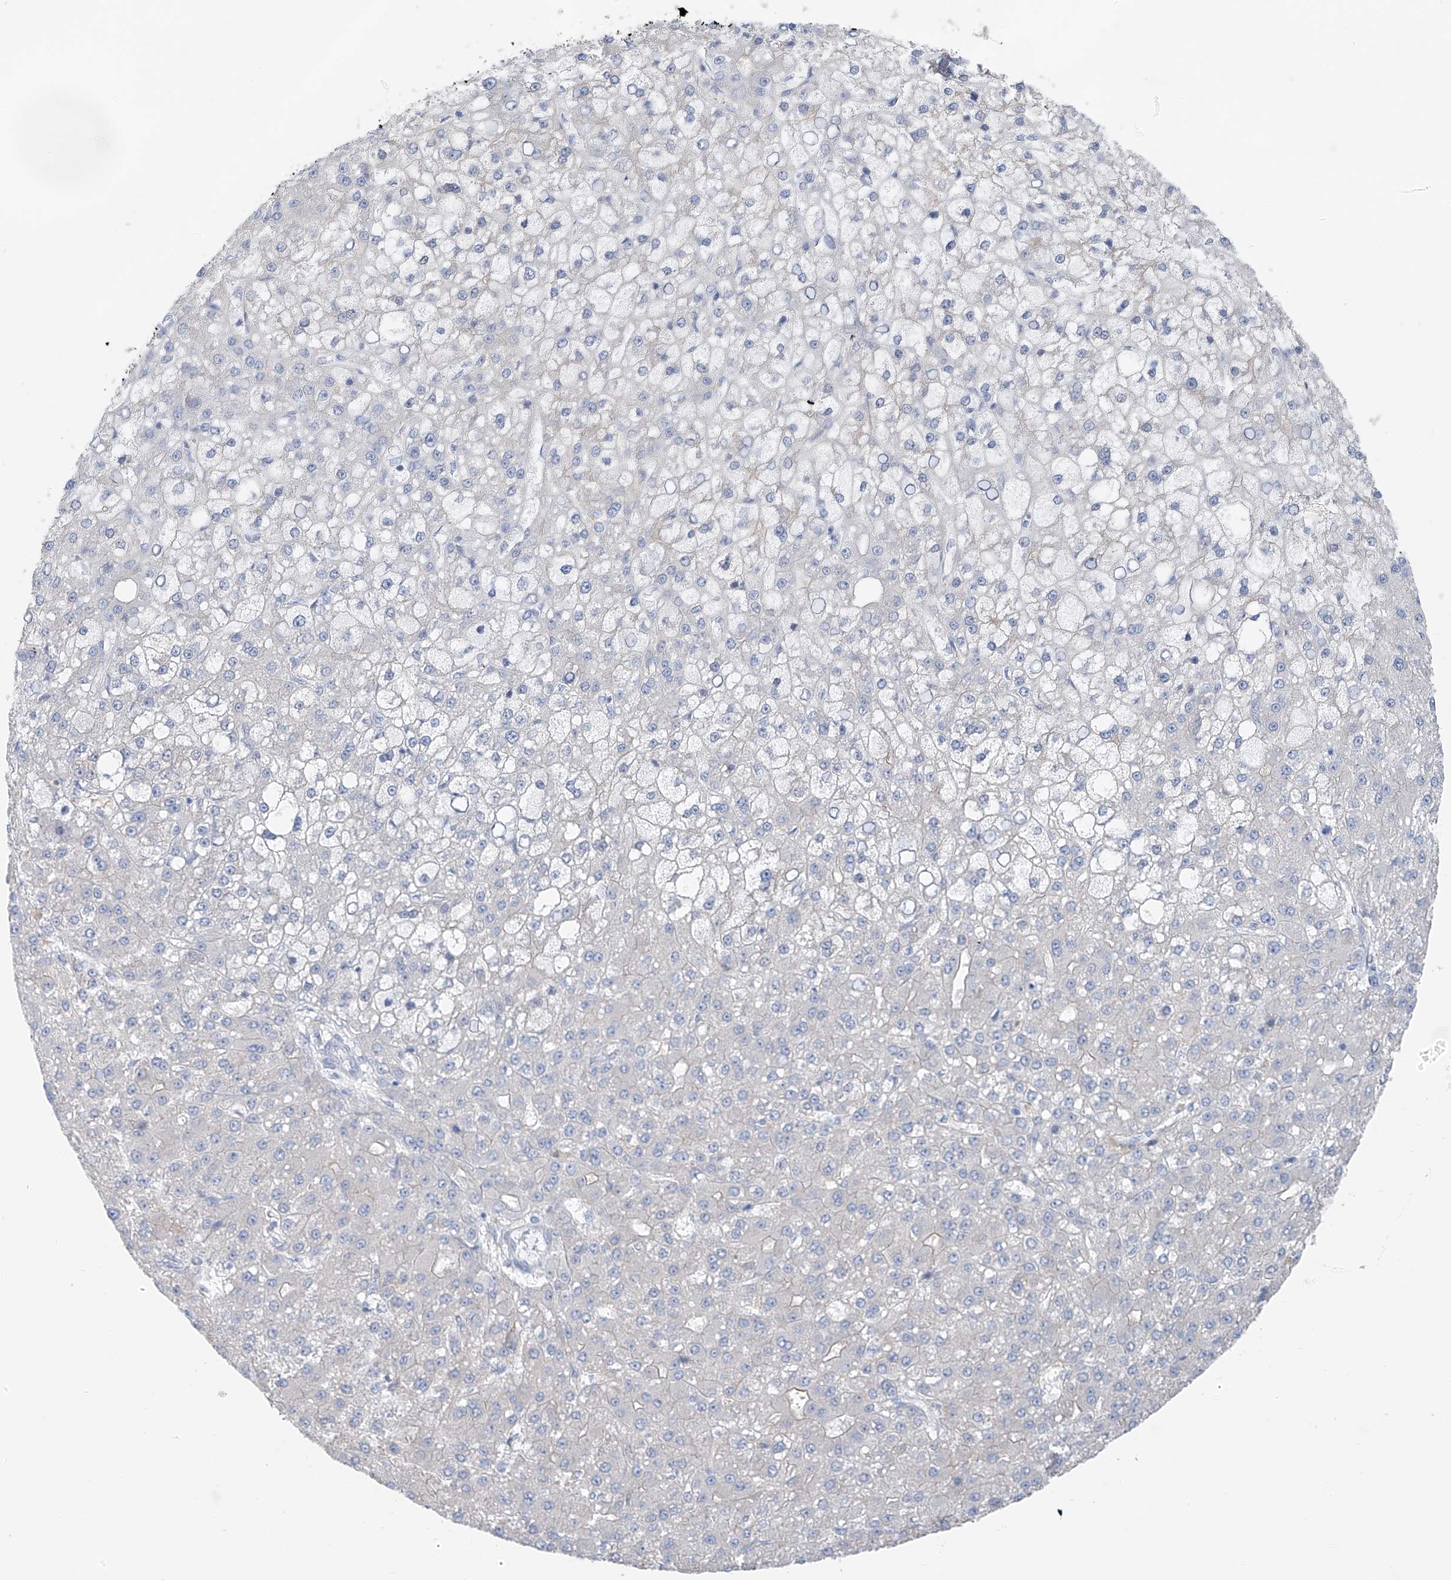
{"staining": {"intensity": "negative", "quantity": "none", "location": "none"}, "tissue": "liver cancer", "cell_type": "Tumor cells", "image_type": "cancer", "snomed": [{"axis": "morphology", "description": "Carcinoma, Hepatocellular, NOS"}, {"axis": "topography", "description": "Liver"}], "caption": "Immunohistochemistry micrograph of neoplastic tissue: human hepatocellular carcinoma (liver) stained with DAB (3,3'-diaminobenzidine) reveals no significant protein expression in tumor cells.", "gene": "POMGNT2", "patient": {"sex": "male", "age": 67}}